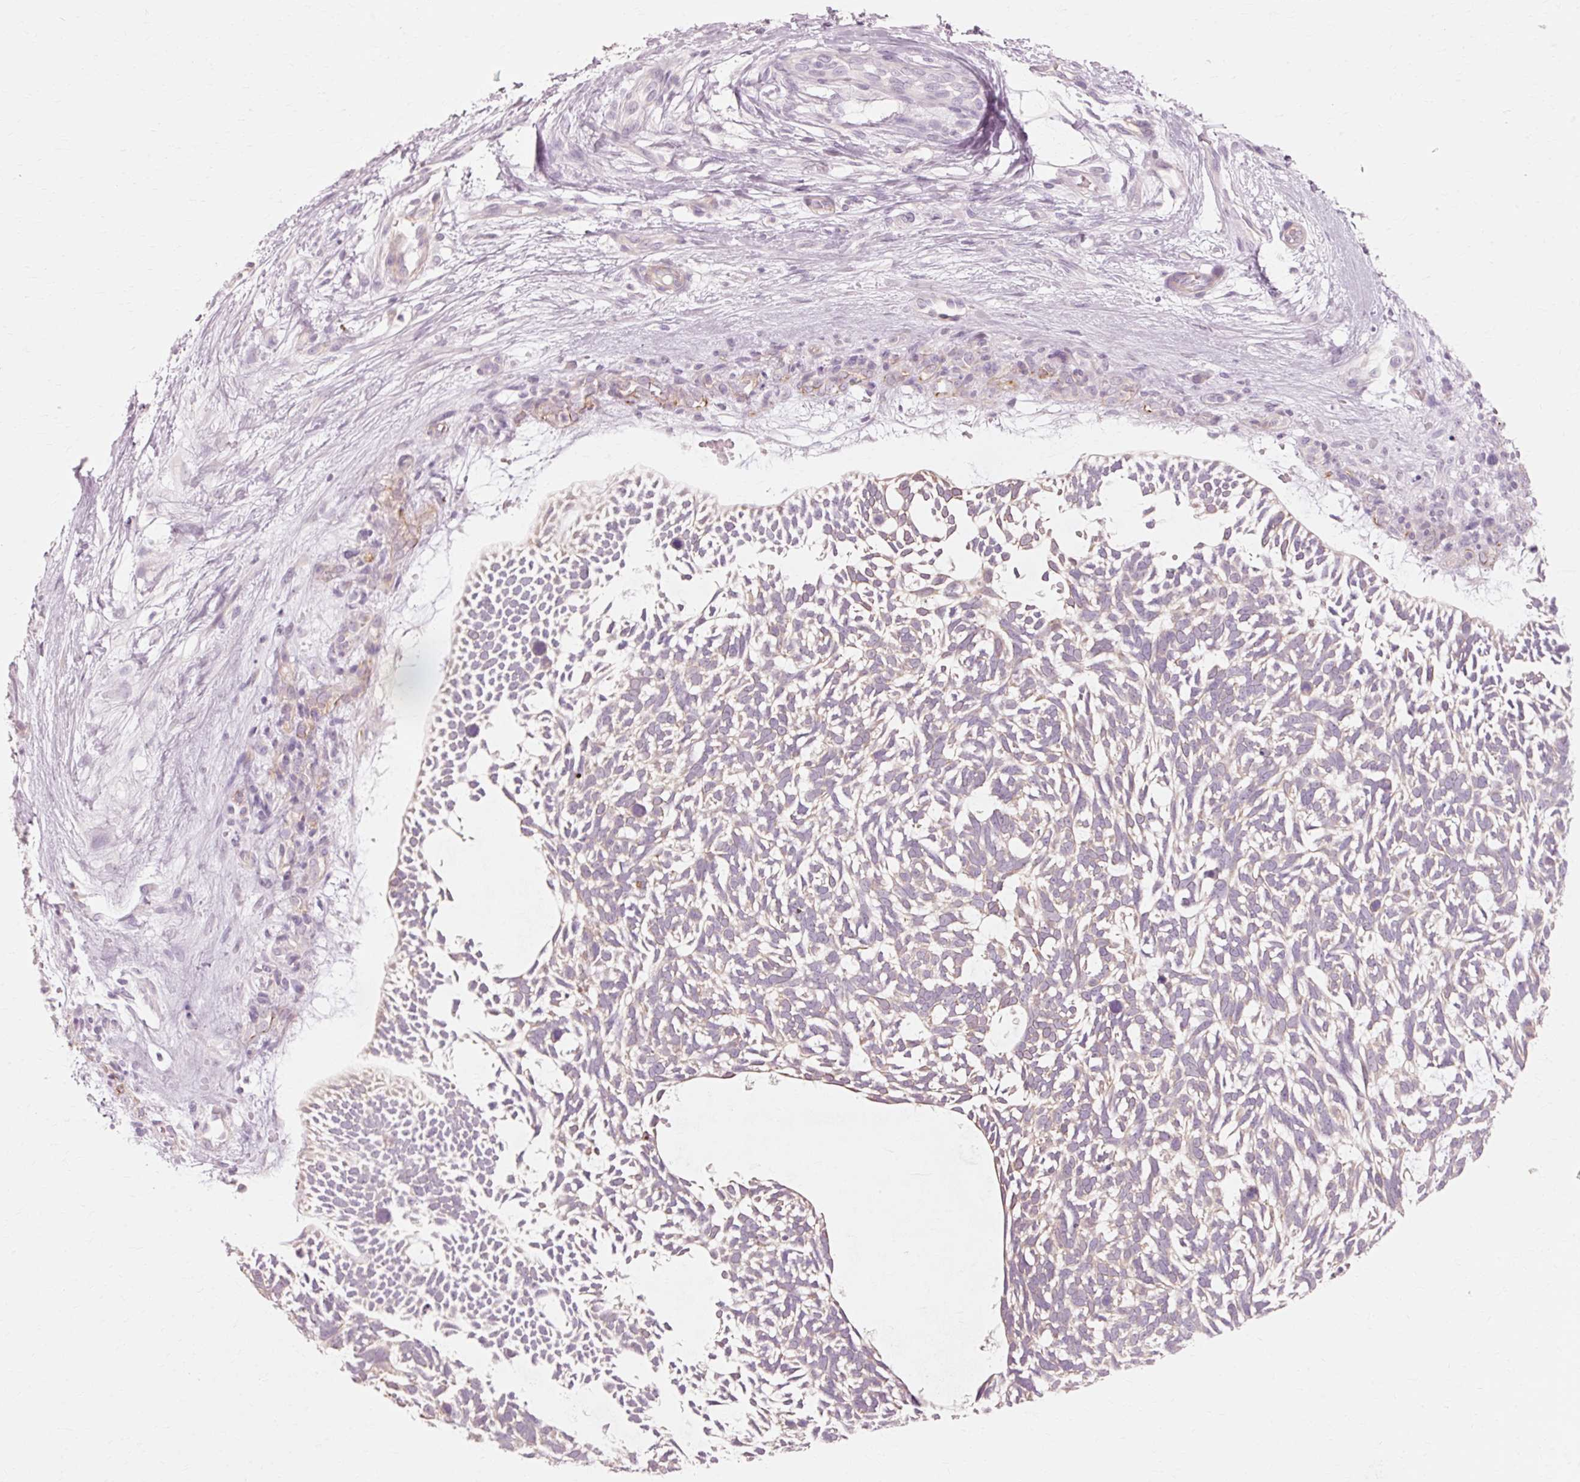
{"staining": {"intensity": "negative", "quantity": "none", "location": "none"}, "tissue": "skin cancer", "cell_type": "Tumor cells", "image_type": "cancer", "snomed": [{"axis": "morphology", "description": "Basal cell carcinoma"}, {"axis": "topography", "description": "Skin"}], "caption": "An image of human basal cell carcinoma (skin) is negative for staining in tumor cells.", "gene": "TRIM73", "patient": {"sex": "male", "age": 88}}